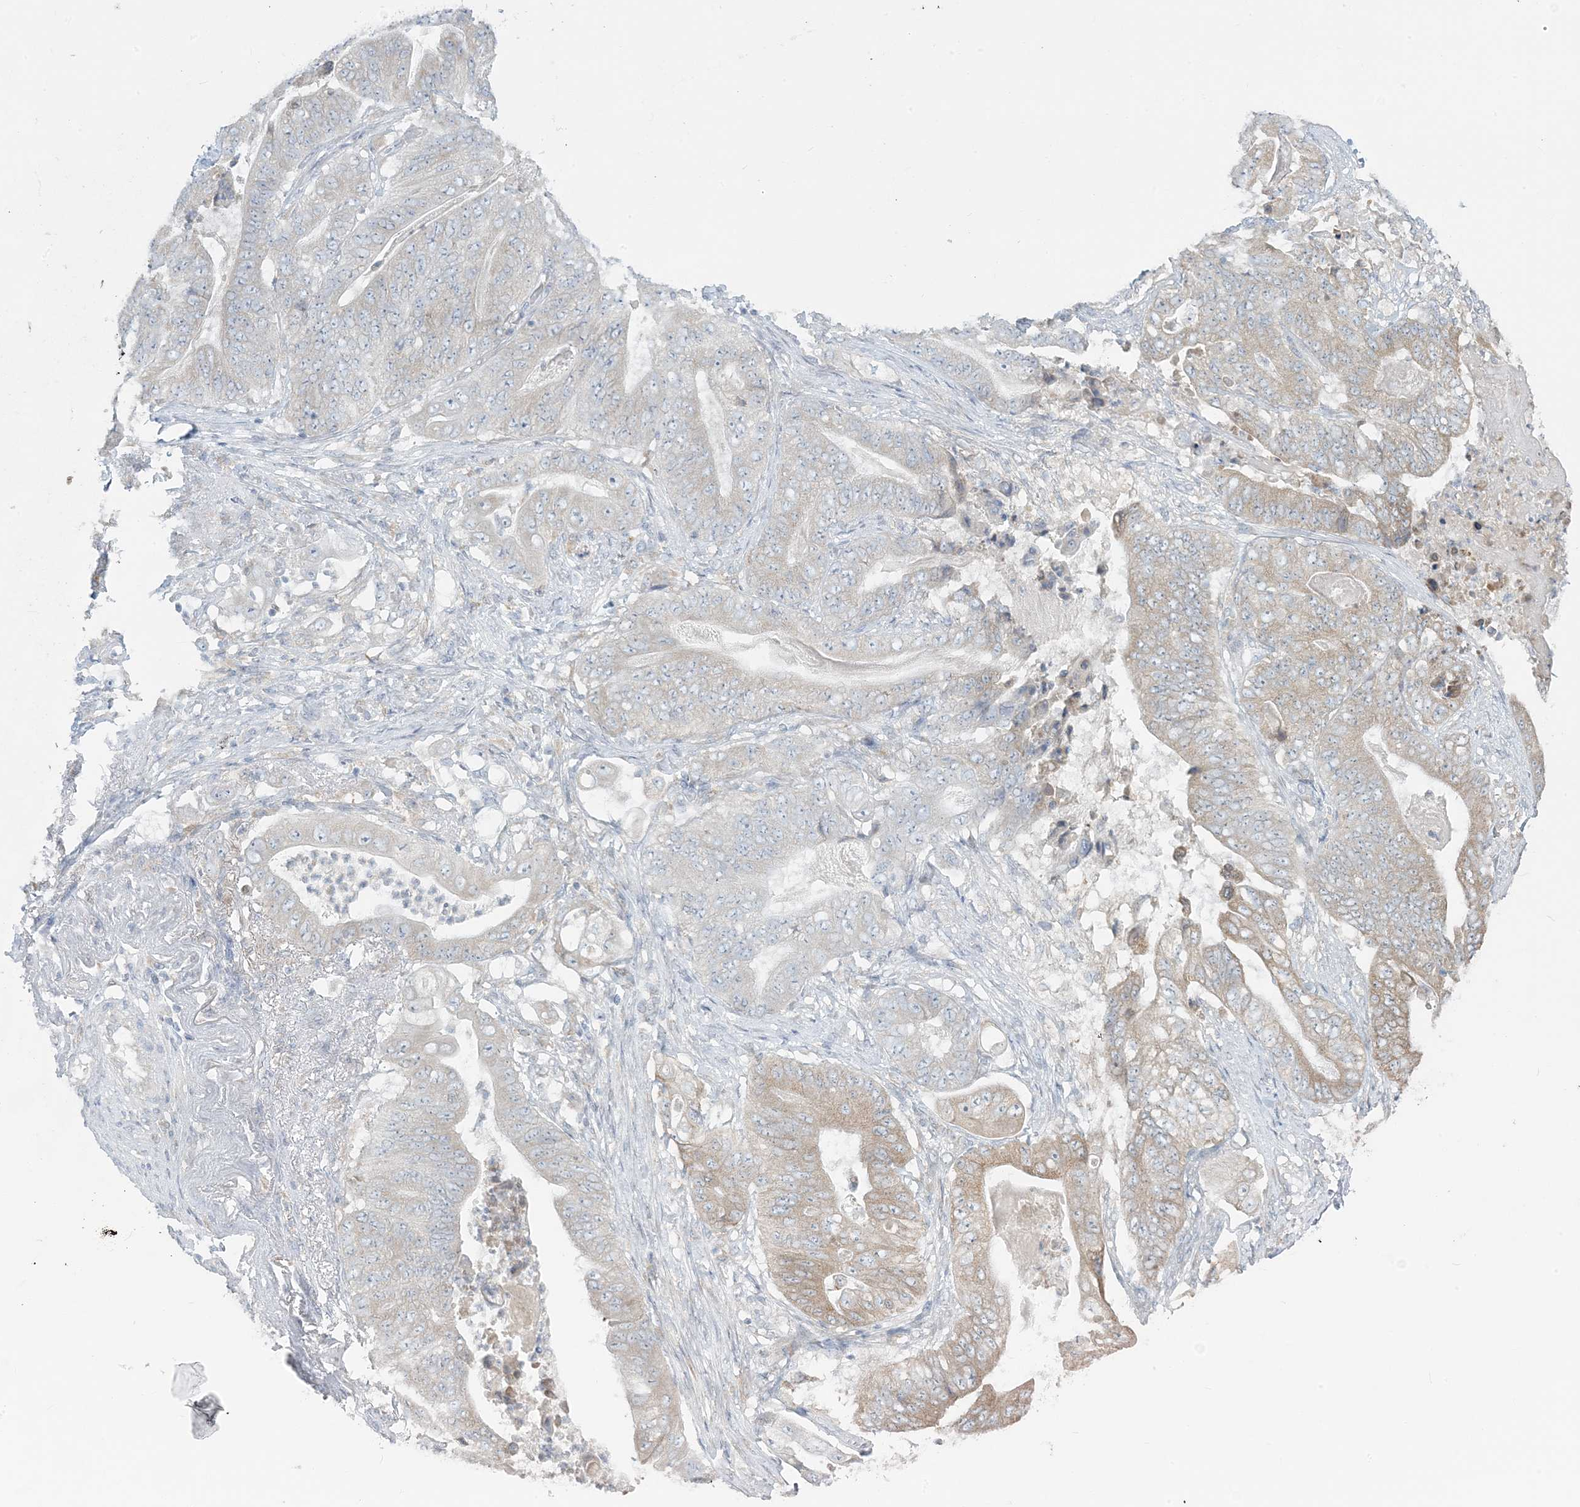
{"staining": {"intensity": "weak", "quantity": "<25%", "location": "cytoplasmic/membranous"}, "tissue": "stomach cancer", "cell_type": "Tumor cells", "image_type": "cancer", "snomed": [{"axis": "morphology", "description": "Adenocarcinoma, NOS"}, {"axis": "topography", "description": "Stomach"}], "caption": "DAB (3,3'-diaminobenzidine) immunohistochemical staining of adenocarcinoma (stomach) reveals no significant expression in tumor cells.", "gene": "EEFSEC", "patient": {"sex": "female", "age": 73}}